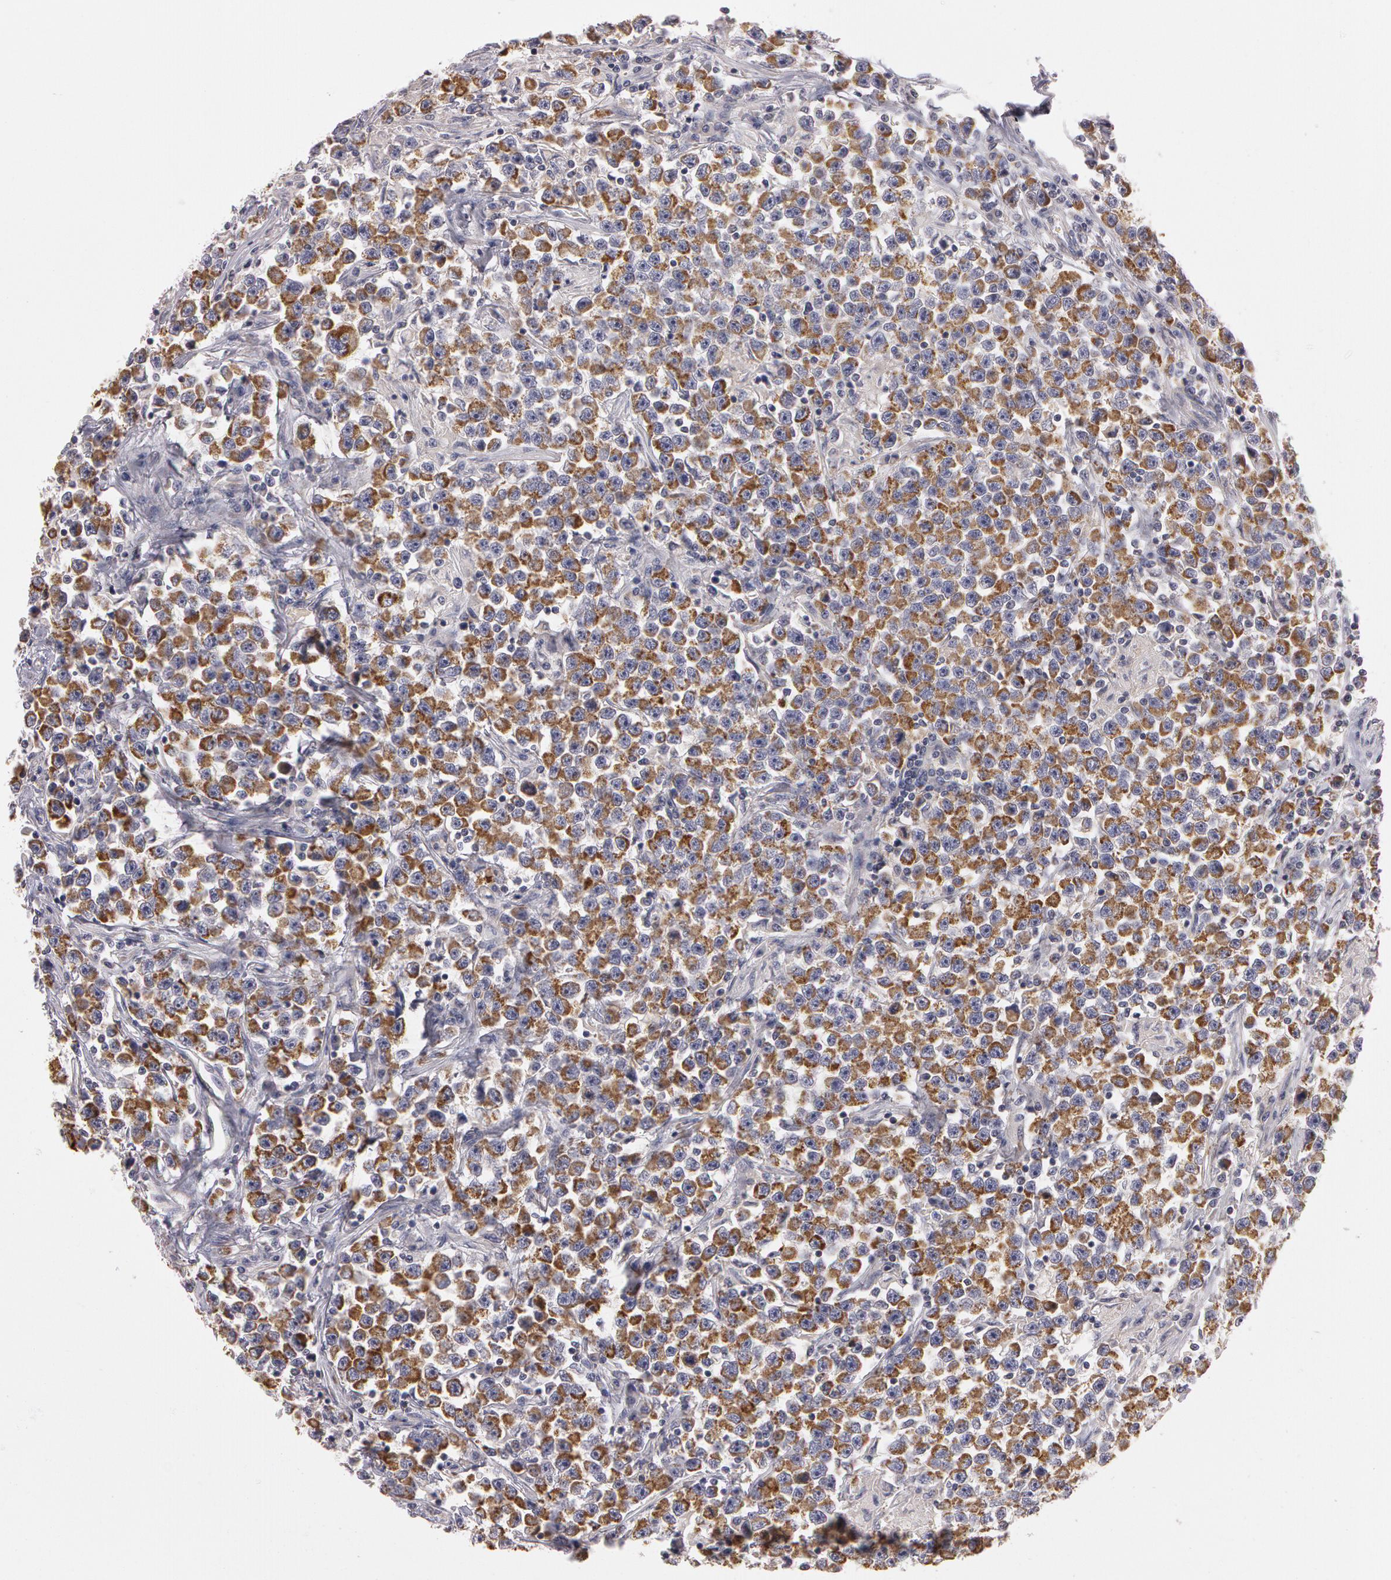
{"staining": {"intensity": "moderate", "quantity": ">75%", "location": "cytoplasmic/membranous"}, "tissue": "testis cancer", "cell_type": "Tumor cells", "image_type": "cancer", "snomed": [{"axis": "morphology", "description": "Seminoma, NOS"}, {"axis": "topography", "description": "Testis"}], "caption": "Brown immunohistochemical staining in human testis cancer (seminoma) shows moderate cytoplasmic/membranous staining in approximately >75% of tumor cells.", "gene": "NEK9", "patient": {"sex": "male", "age": 33}}